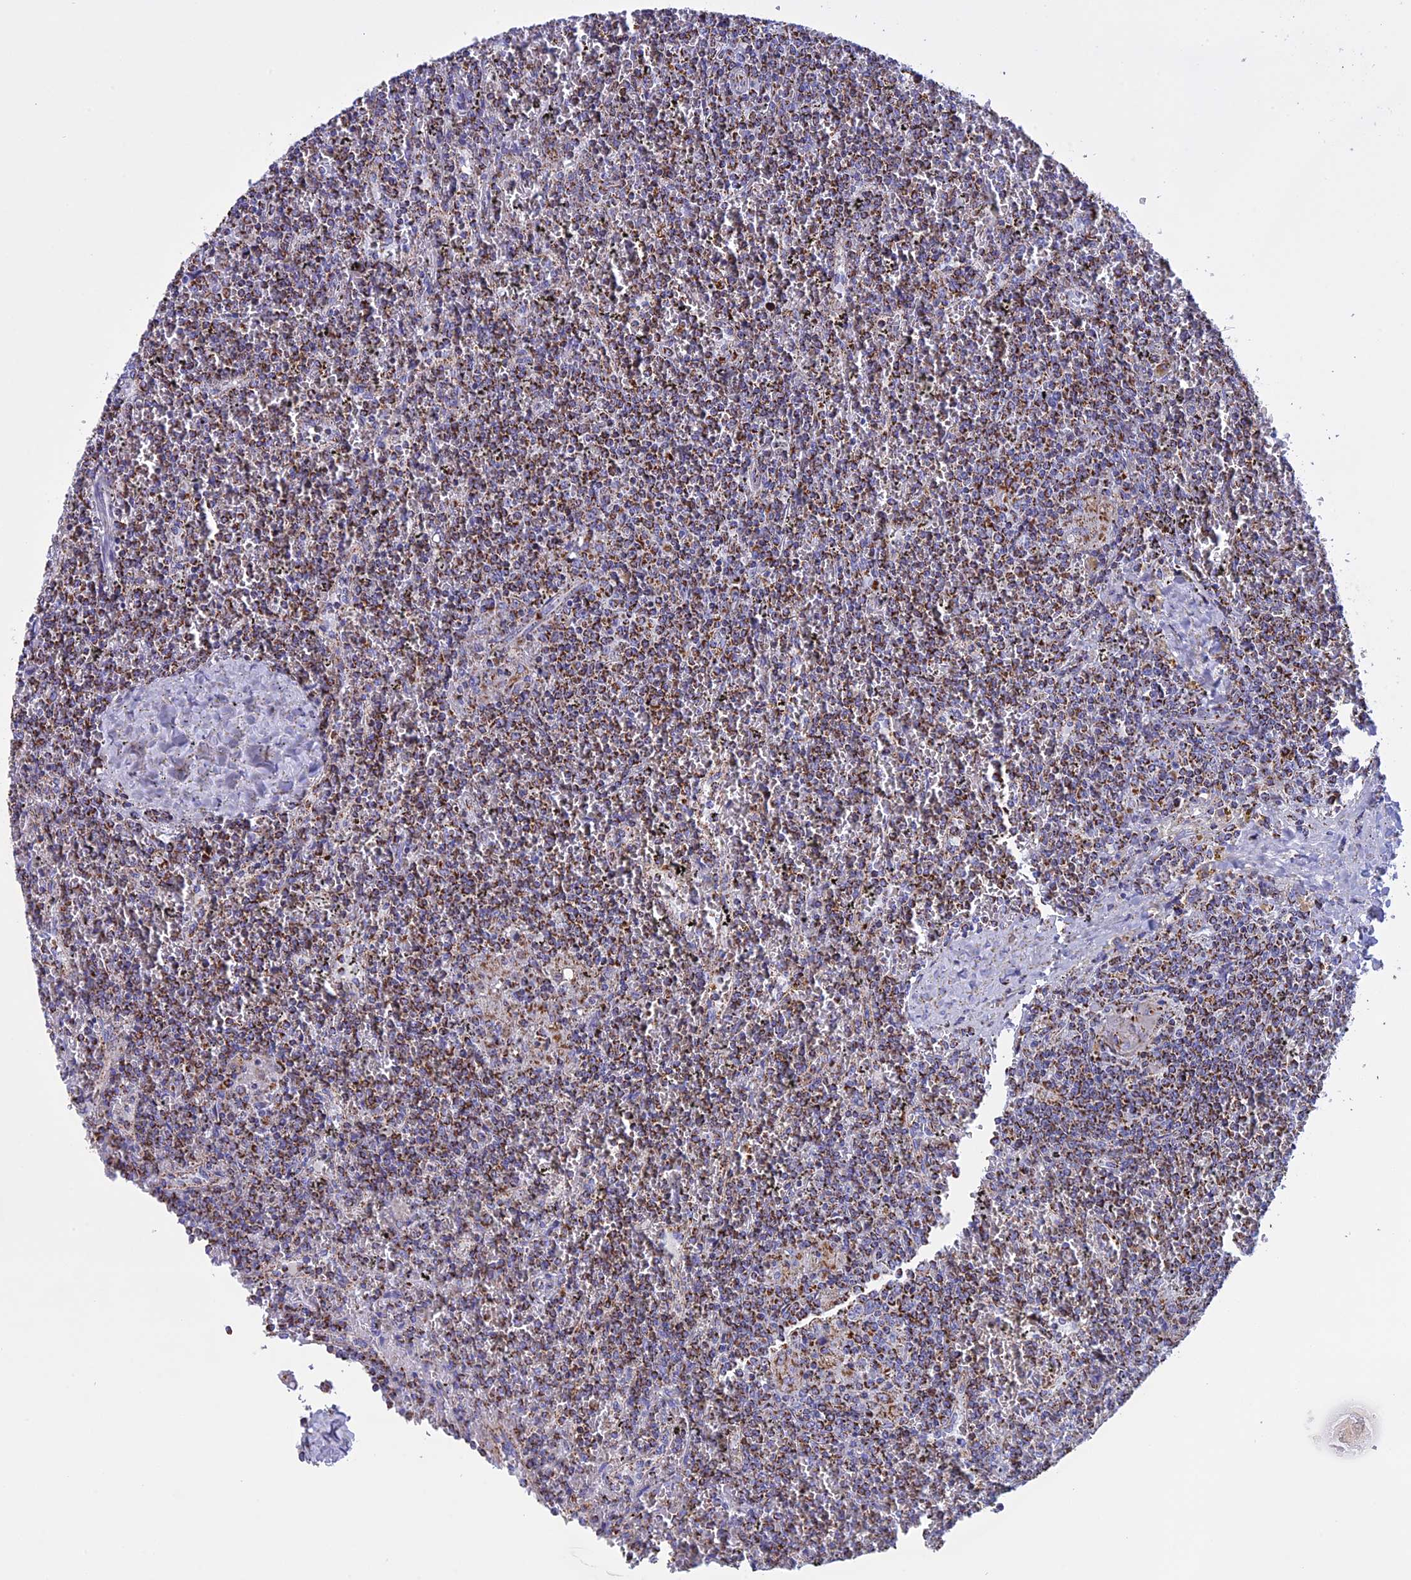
{"staining": {"intensity": "moderate", "quantity": ">75%", "location": "cytoplasmic/membranous"}, "tissue": "lymphoma", "cell_type": "Tumor cells", "image_type": "cancer", "snomed": [{"axis": "morphology", "description": "Malignant lymphoma, non-Hodgkin's type, Low grade"}, {"axis": "topography", "description": "Spleen"}], "caption": "Malignant lymphoma, non-Hodgkin's type (low-grade) stained with immunohistochemistry reveals moderate cytoplasmic/membranous positivity in about >75% of tumor cells.", "gene": "KCNG1", "patient": {"sex": "female", "age": 19}}